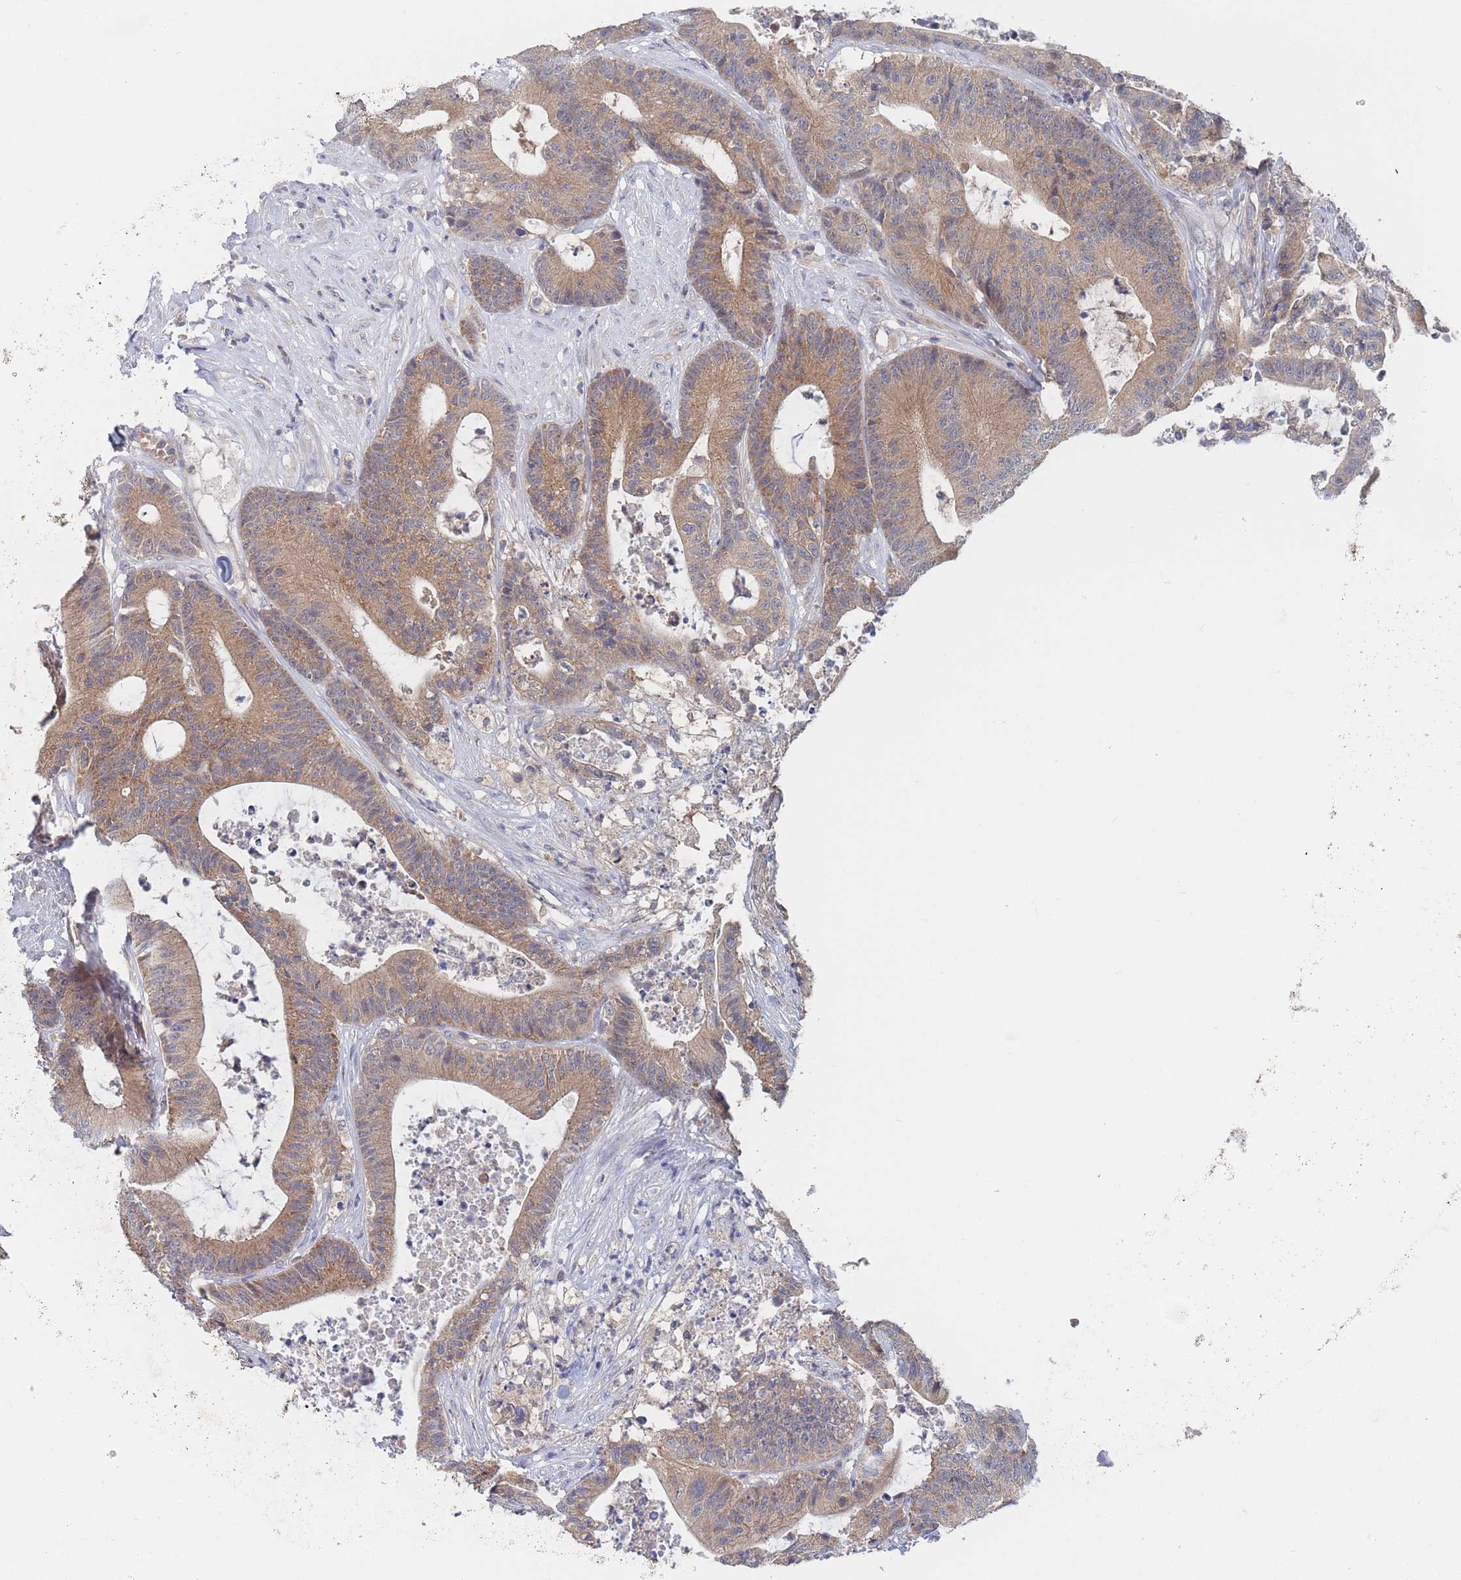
{"staining": {"intensity": "moderate", "quantity": "25%-75%", "location": "cytoplasmic/membranous"}, "tissue": "colorectal cancer", "cell_type": "Tumor cells", "image_type": "cancer", "snomed": [{"axis": "morphology", "description": "Adenocarcinoma, NOS"}, {"axis": "topography", "description": "Colon"}], "caption": "Colorectal cancer (adenocarcinoma) was stained to show a protein in brown. There is medium levels of moderate cytoplasmic/membranous staining in approximately 25%-75% of tumor cells.", "gene": "PPP6C", "patient": {"sex": "female", "age": 84}}